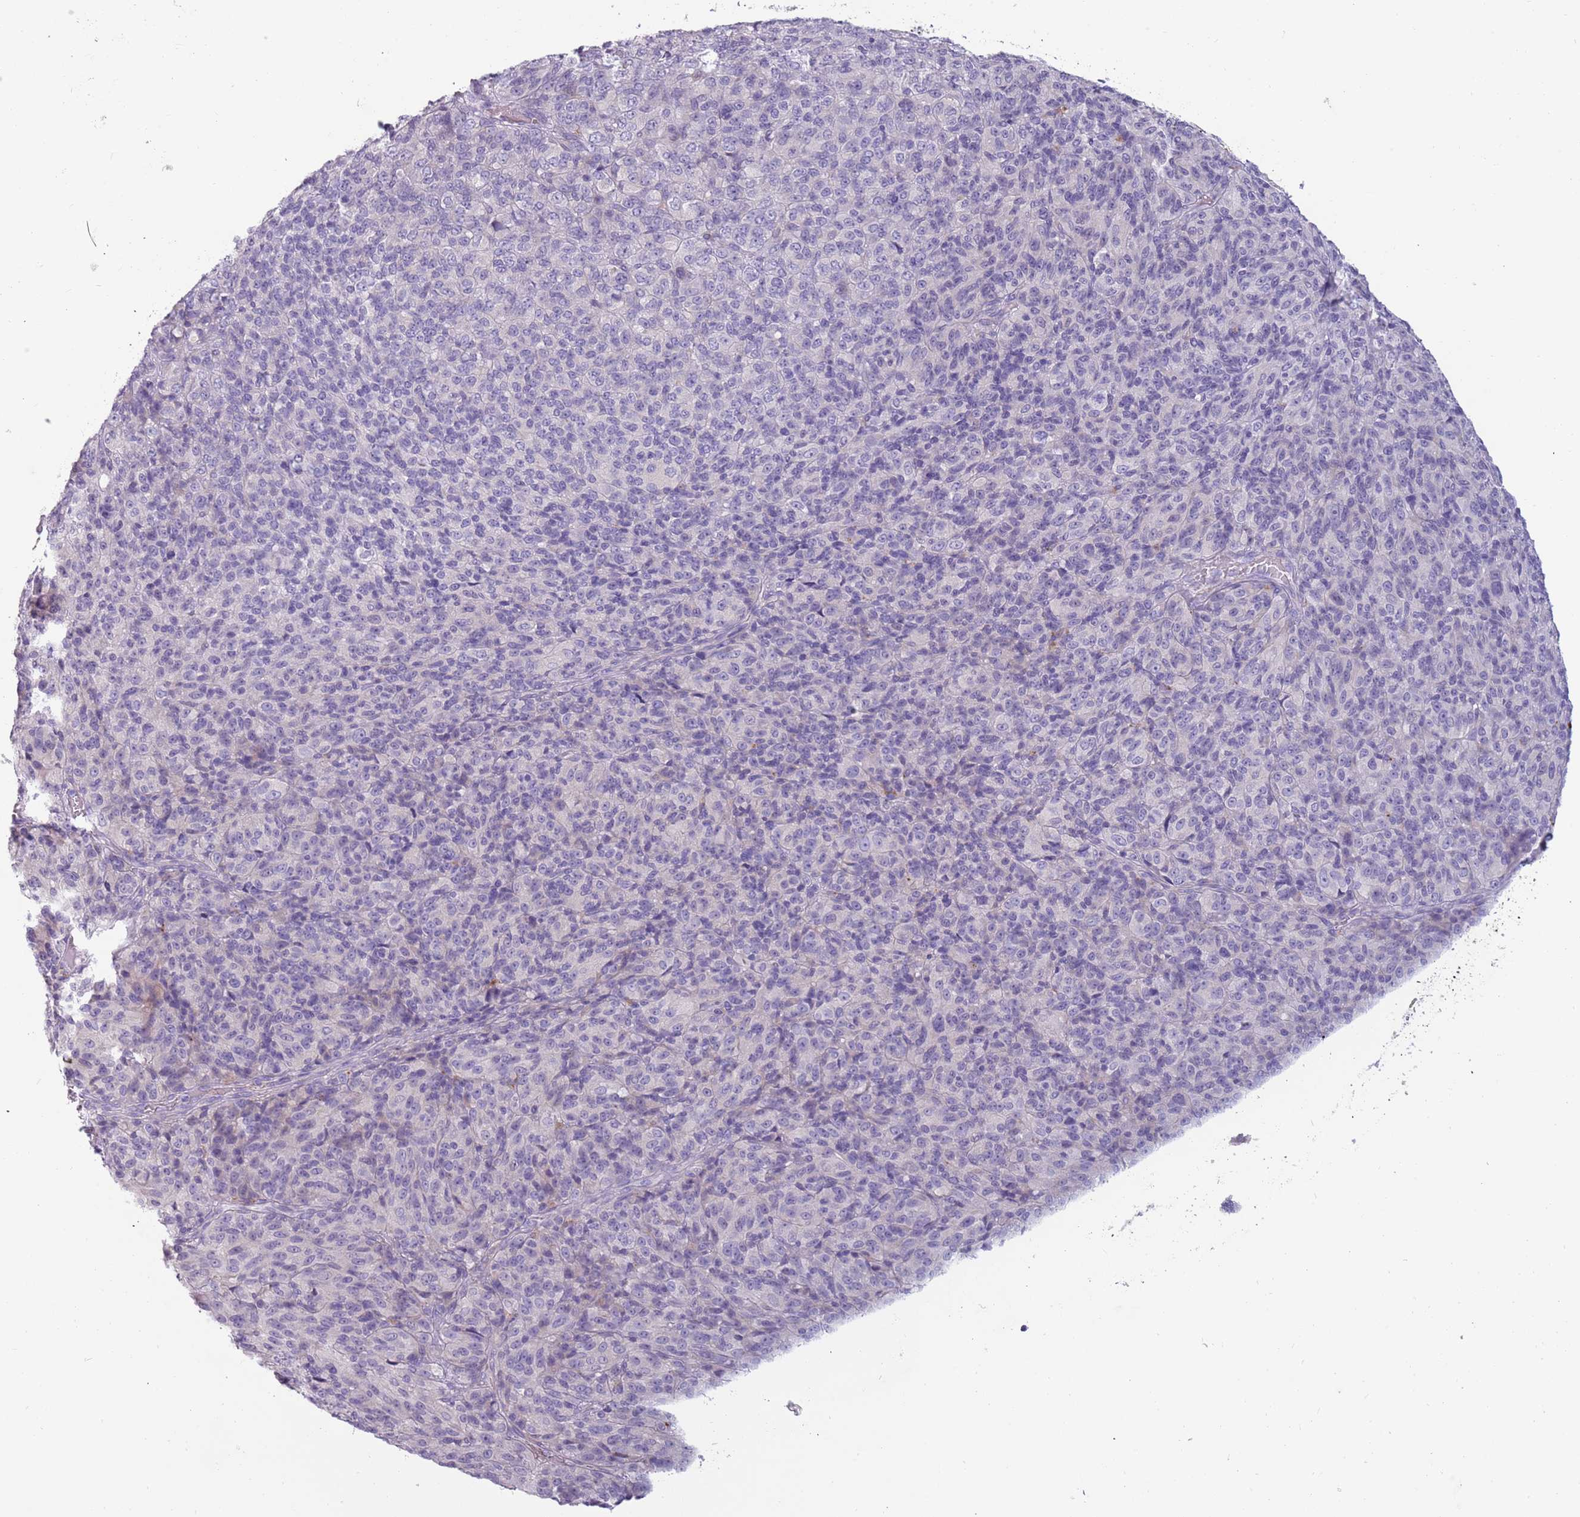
{"staining": {"intensity": "negative", "quantity": "none", "location": "none"}, "tissue": "melanoma", "cell_type": "Tumor cells", "image_type": "cancer", "snomed": [{"axis": "morphology", "description": "Malignant melanoma, Metastatic site"}, {"axis": "topography", "description": "Brain"}], "caption": "An immunohistochemistry micrograph of melanoma is shown. There is no staining in tumor cells of melanoma. Brightfield microscopy of immunohistochemistry stained with DAB (brown) and hematoxylin (blue), captured at high magnification.", "gene": "NWD2", "patient": {"sex": "female", "age": 56}}